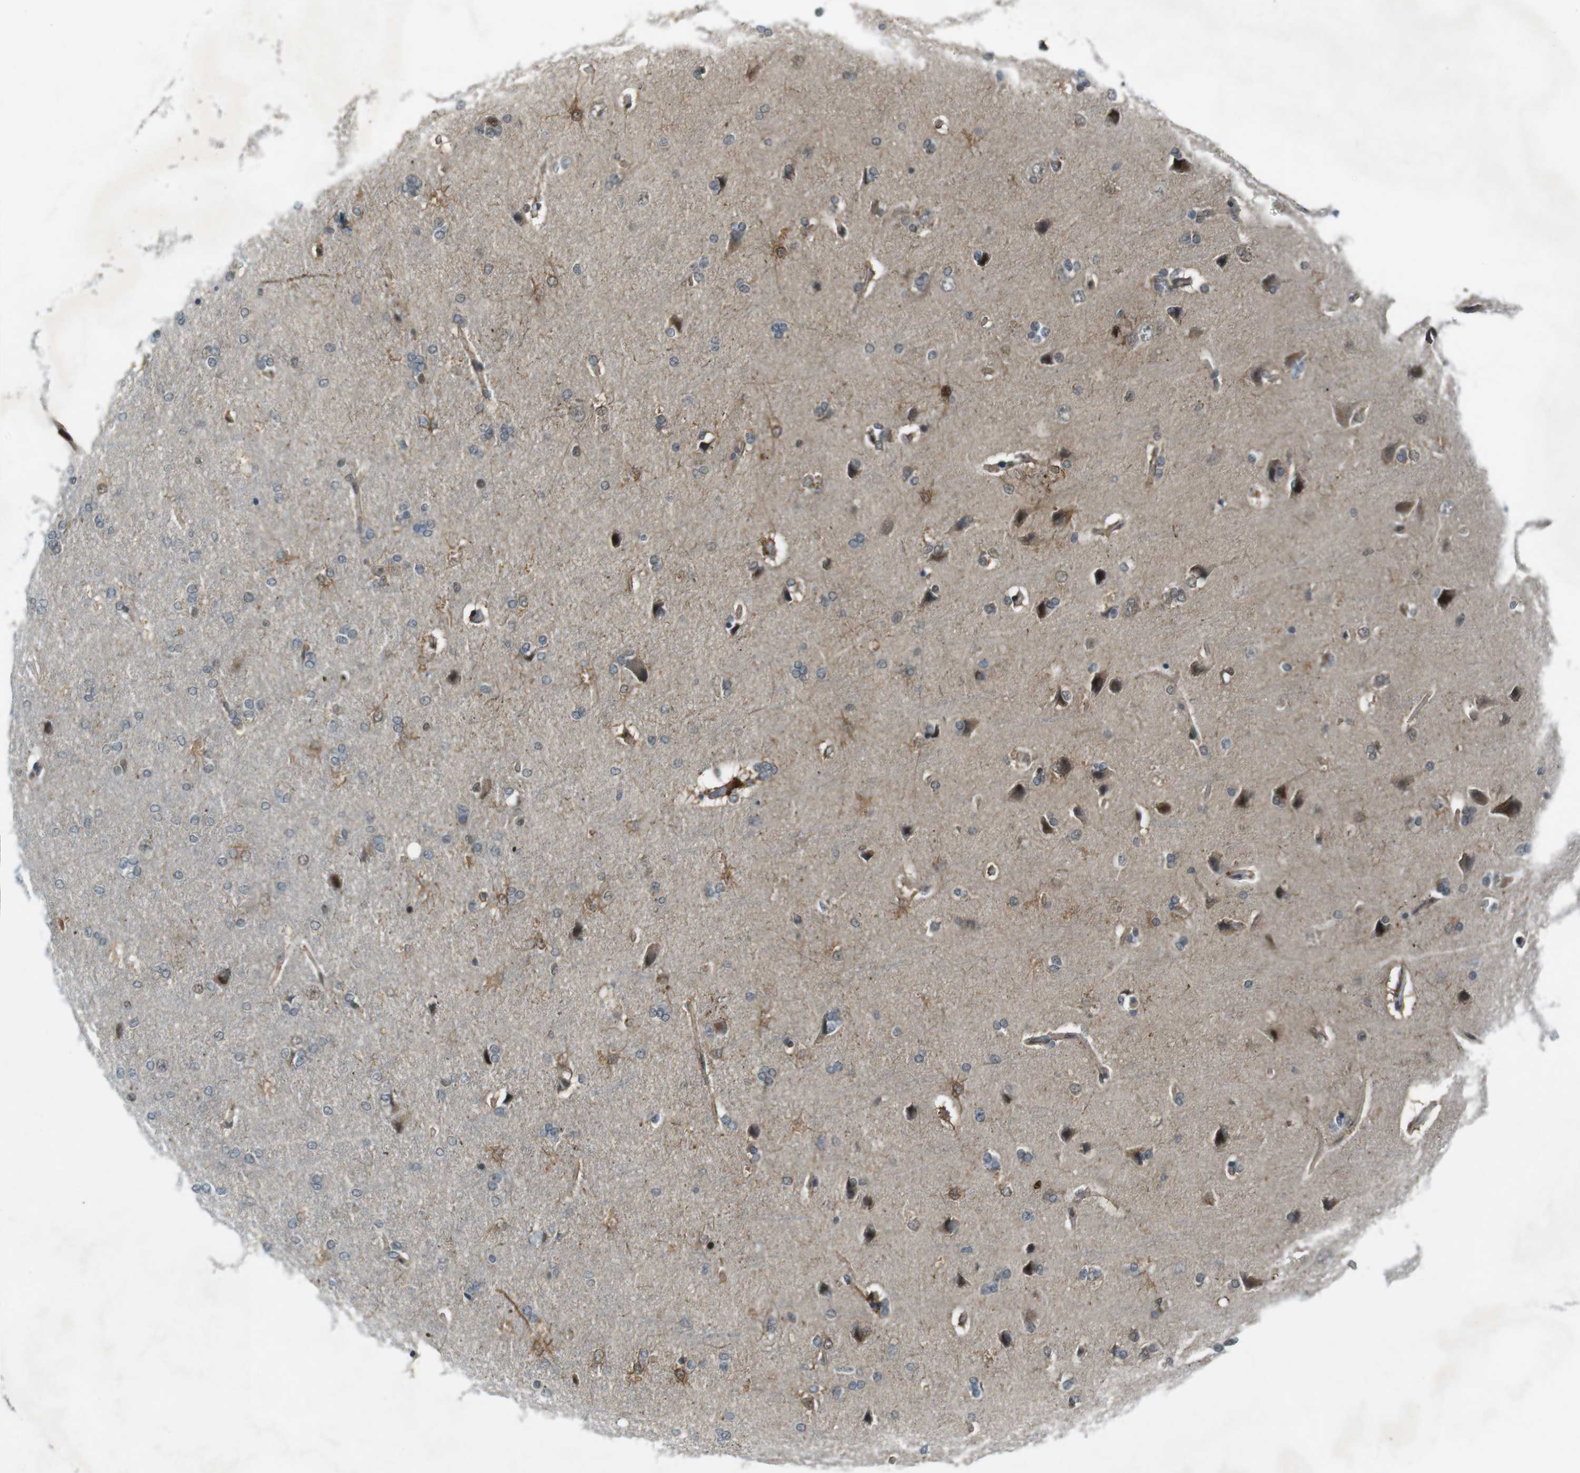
{"staining": {"intensity": "weak", "quantity": ">75%", "location": "cytoplasmic/membranous"}, "tissue": "cerebral cortex", "cell_type": "Endothelial cells", "image_type": "normal", "snomed": [{"axis": "morphology", "description": "Normal tissue, NOS"}, {"axis": "topography", "description": "Cerebral cortex"}], "caption": "Immunohistochemical staining of normal cerebral cortex reveals low levels of weak cytoplasmic/membranous positivity in about >75% of endothelial cells.", "gene": "MAPKAPK5", "patient": {"sex": "male", "age": 62}}